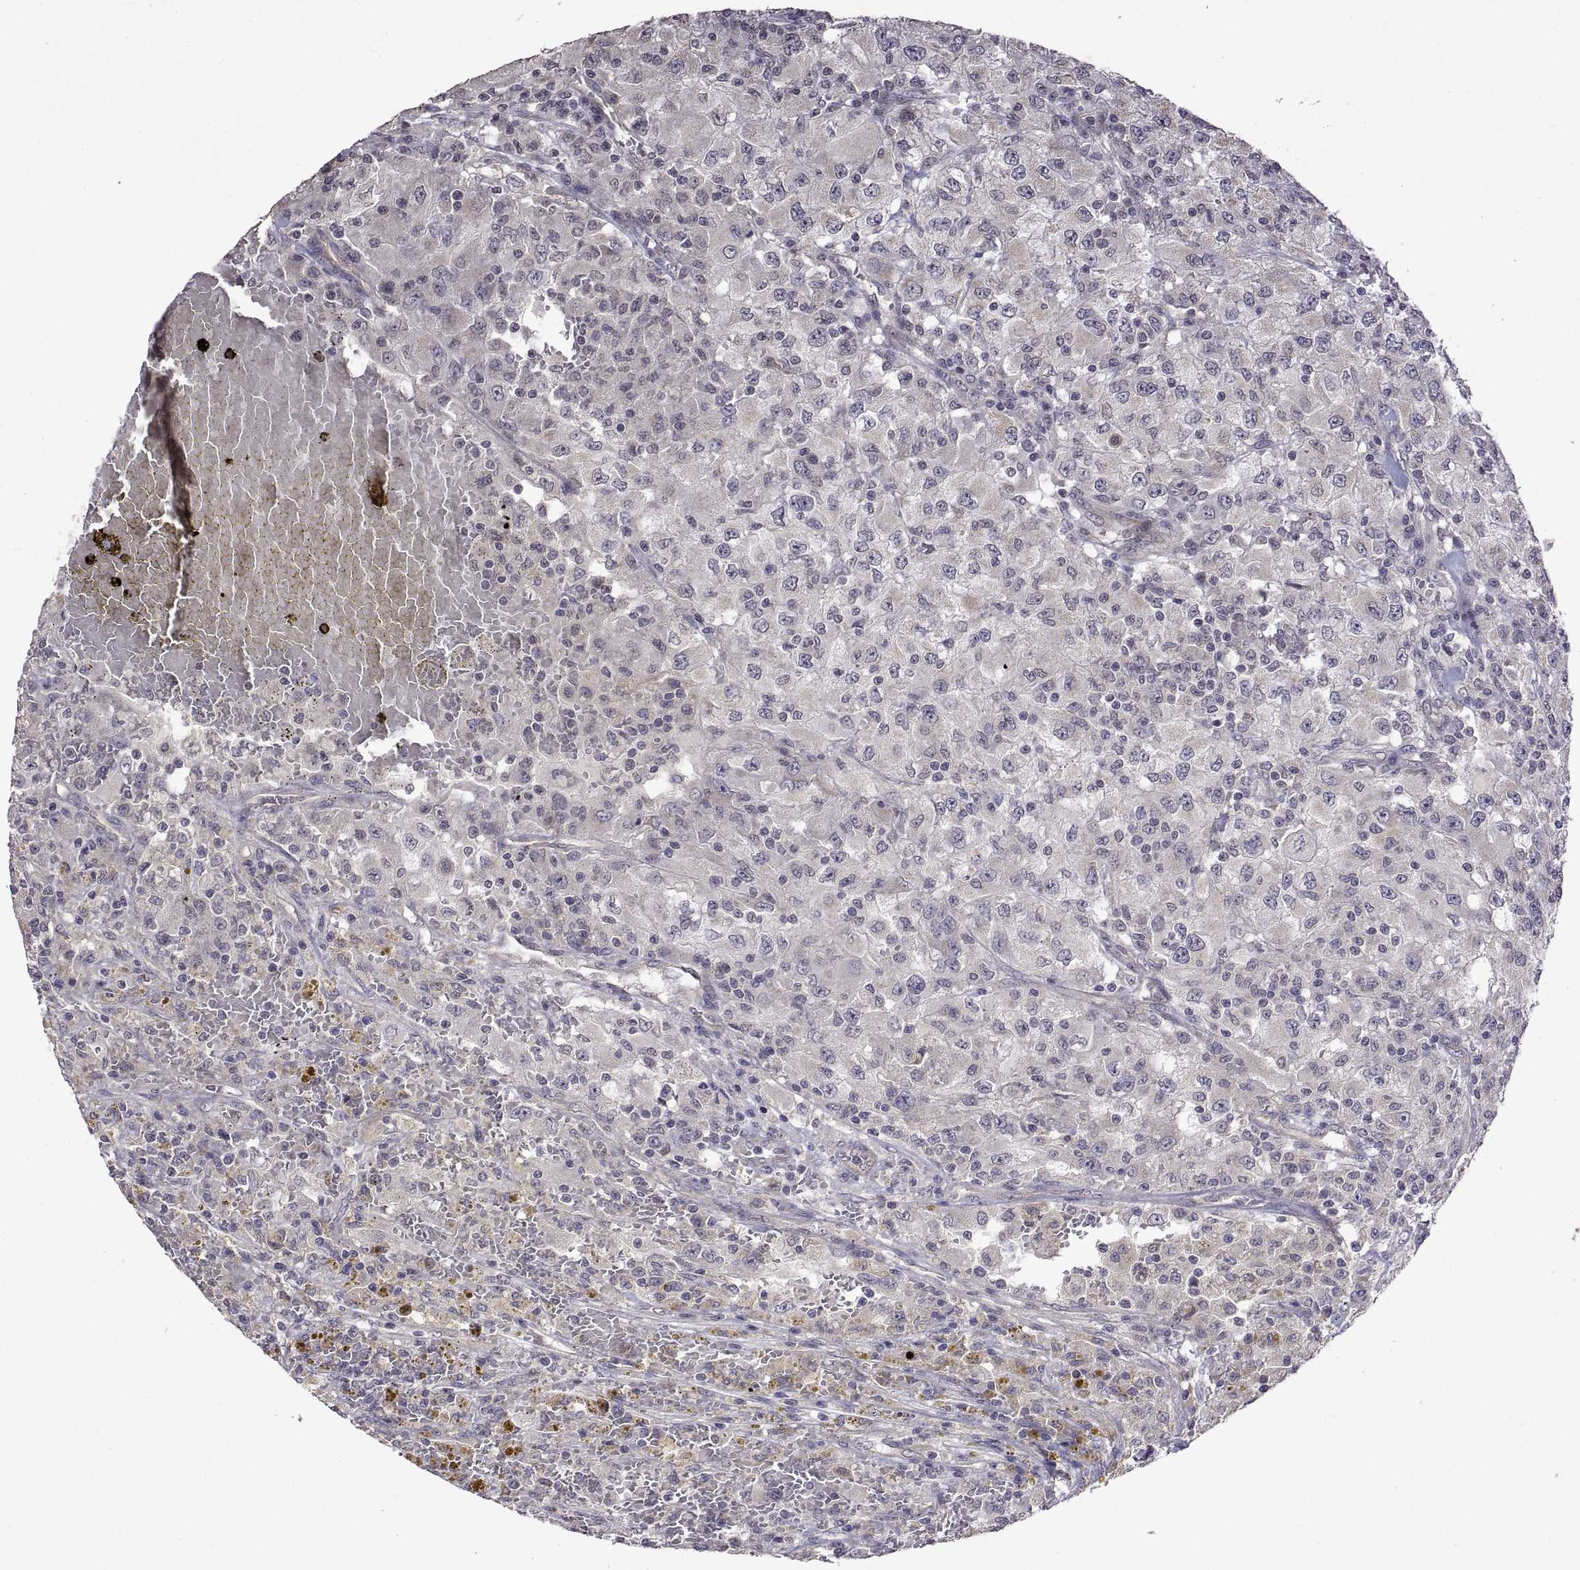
{"staining": {"intensity": "negative", "quantity": "none", "location": "none"}, "tissue": "renal cancer", "cell_type": "Tumor cells", "image_type": "cancer", "snomed": [{"axis": "morphology", "description": "Adenocarcinoma, NOS"}, {"axis": "topography", "description": "Kidney"}], "caption": "High power microscopy histopathology image of an IHC image of adenocarcinoma (renal), revealing no significant positivity in tumor cells.", "gene": "LAMA1", "patient": {"sex": "female", "age": 67}}